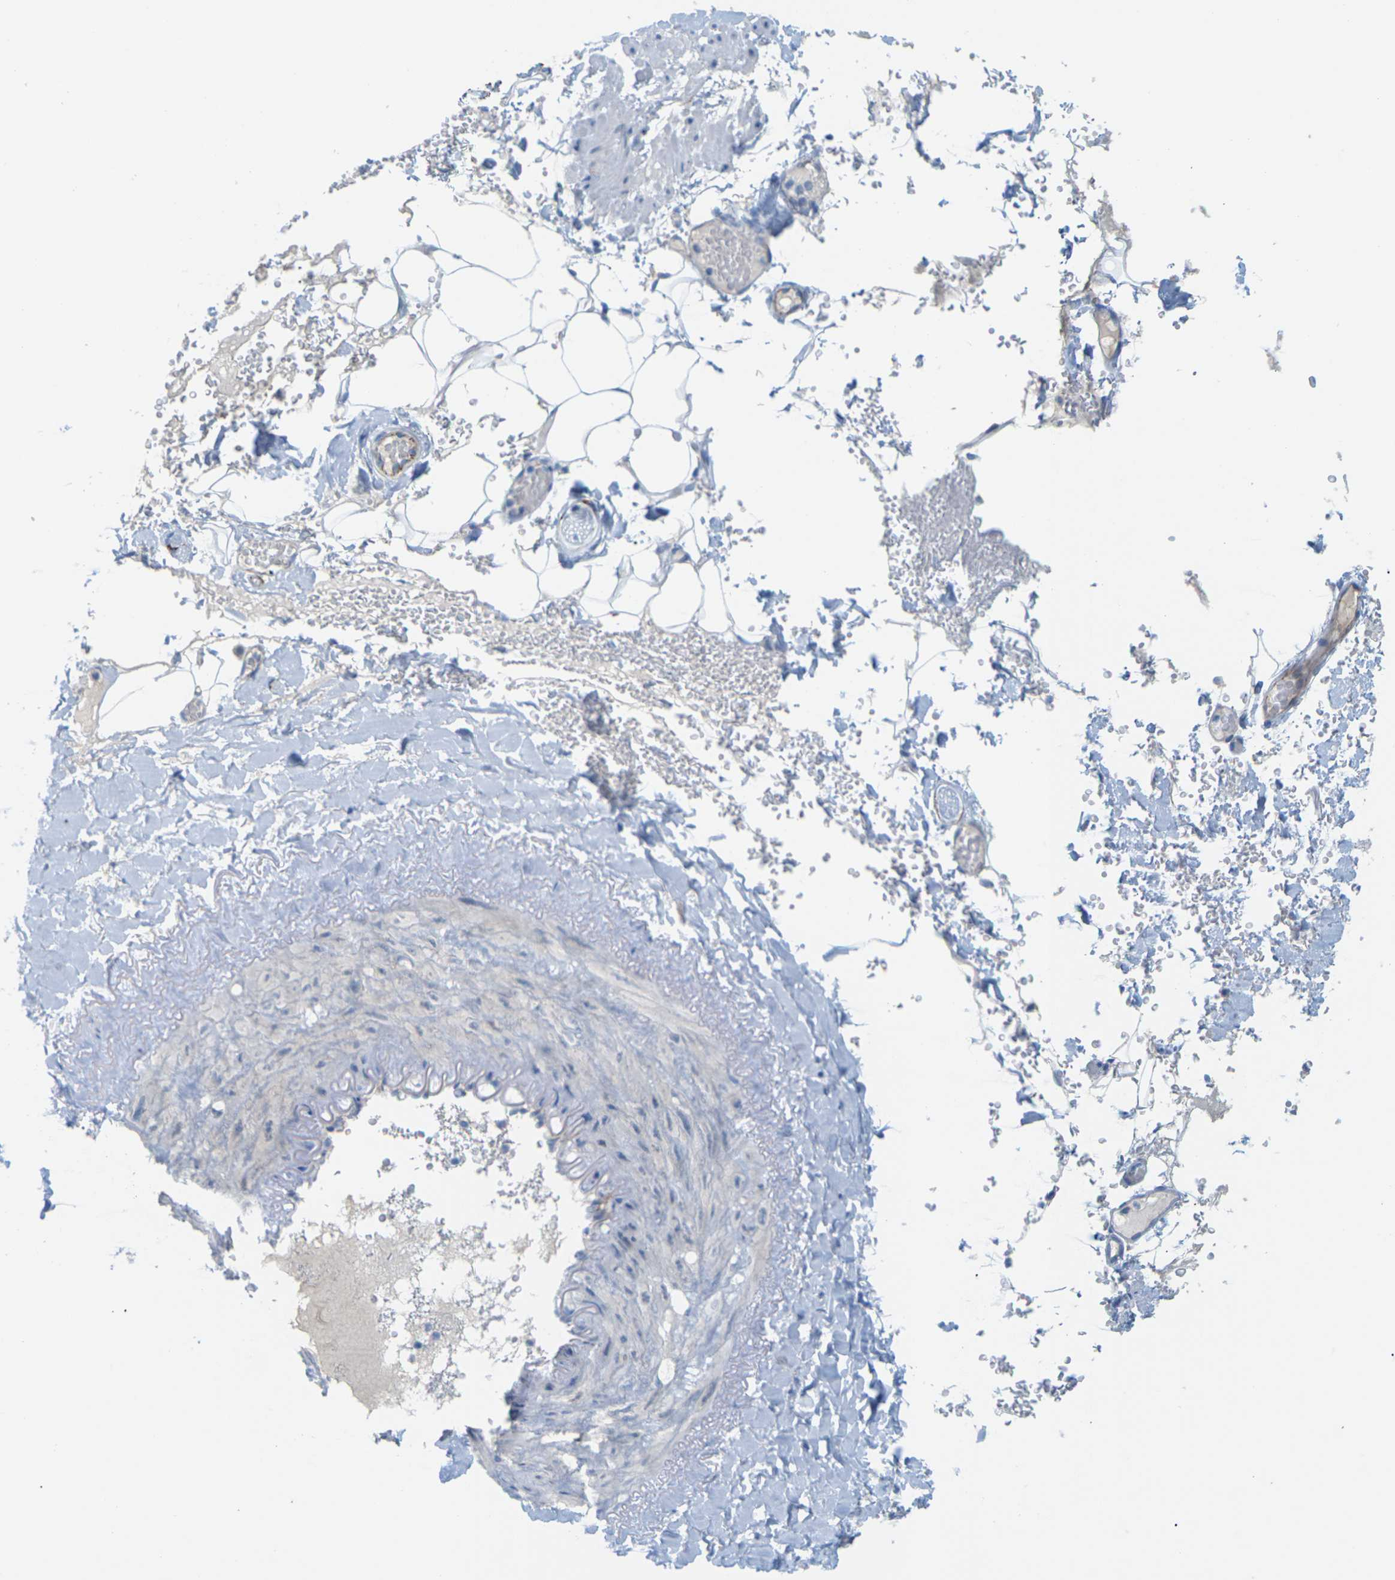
{"staining": {"intensity": "negative", "quantity": "none", "location": "none"}, "tissue": "adipose tissue", "cell_type": "Adipocytes", "image_type": "normal", "snomed": [{"axis": "morphology", "description": "Normal tissue, NOS"}, {"axis": "topography", "description": "Peripheral nerve tissue"}], "caption": "High power microscopy photomicrograph of an IHC micrograph of normal adipose tissue, revealing no significant expression in adipocytes.", "gene": "CLDN3", "patient": {"sex": "male", "age": 70}}